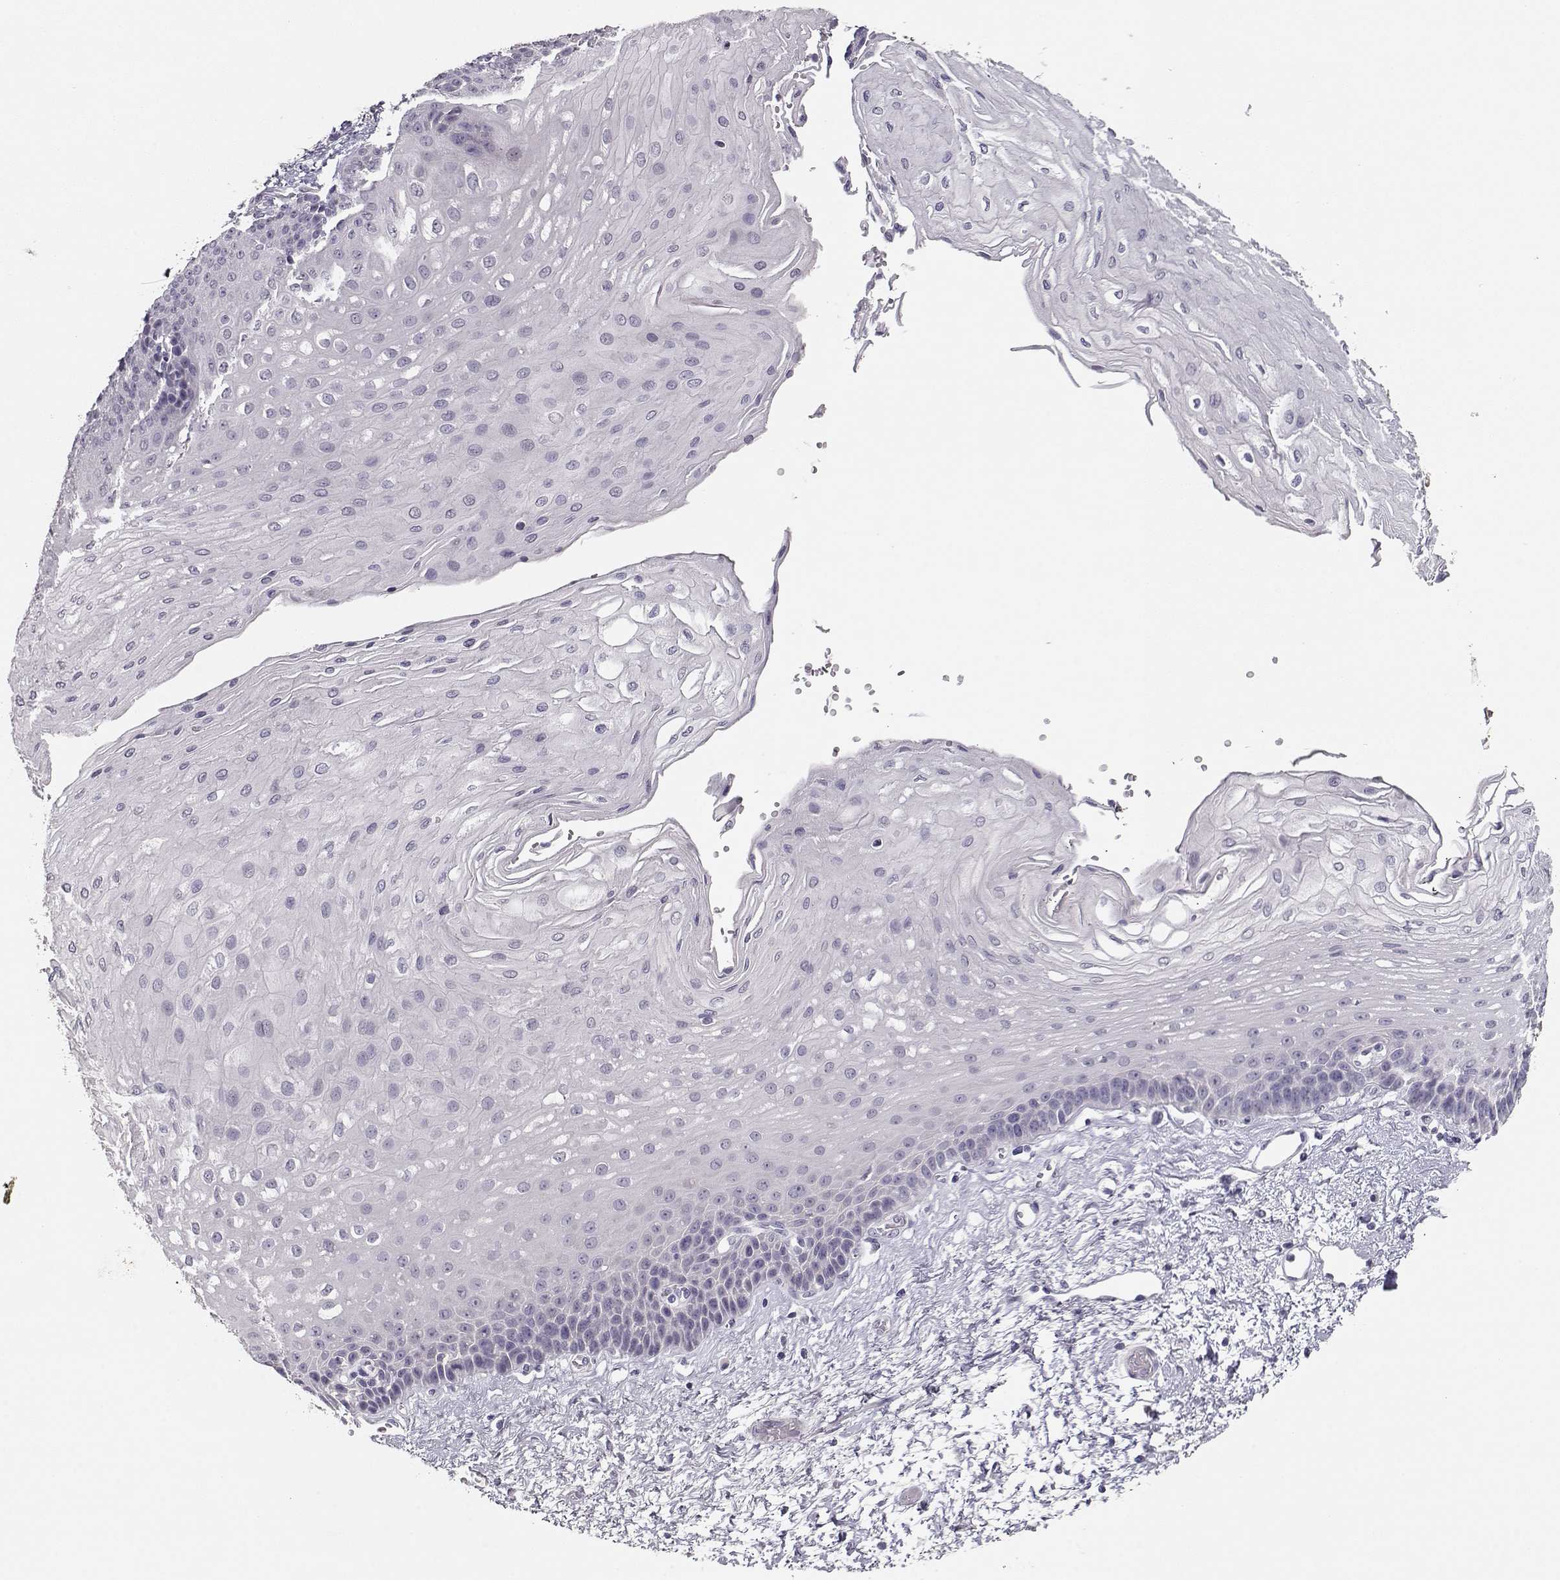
{"staining": {"intensity": "negative", "quantity": "none", "location": "none"}, "tissue": "esophagus", "cell_type": "Squamous epithelial cells", "image_type": "normal", "snomed": [{"axis": "morphology", "description": "Normal tissue, NOS"}, {"axis": "topography", "description": "Esophagus"}], "caption": "This is an immunohistochemistry histopathology image of unremarkable human esophagus. There is no positivity in squamous epithelial cells.", "gene": "MAGEC1", "patient": {"sex": "female", "age": 62}}